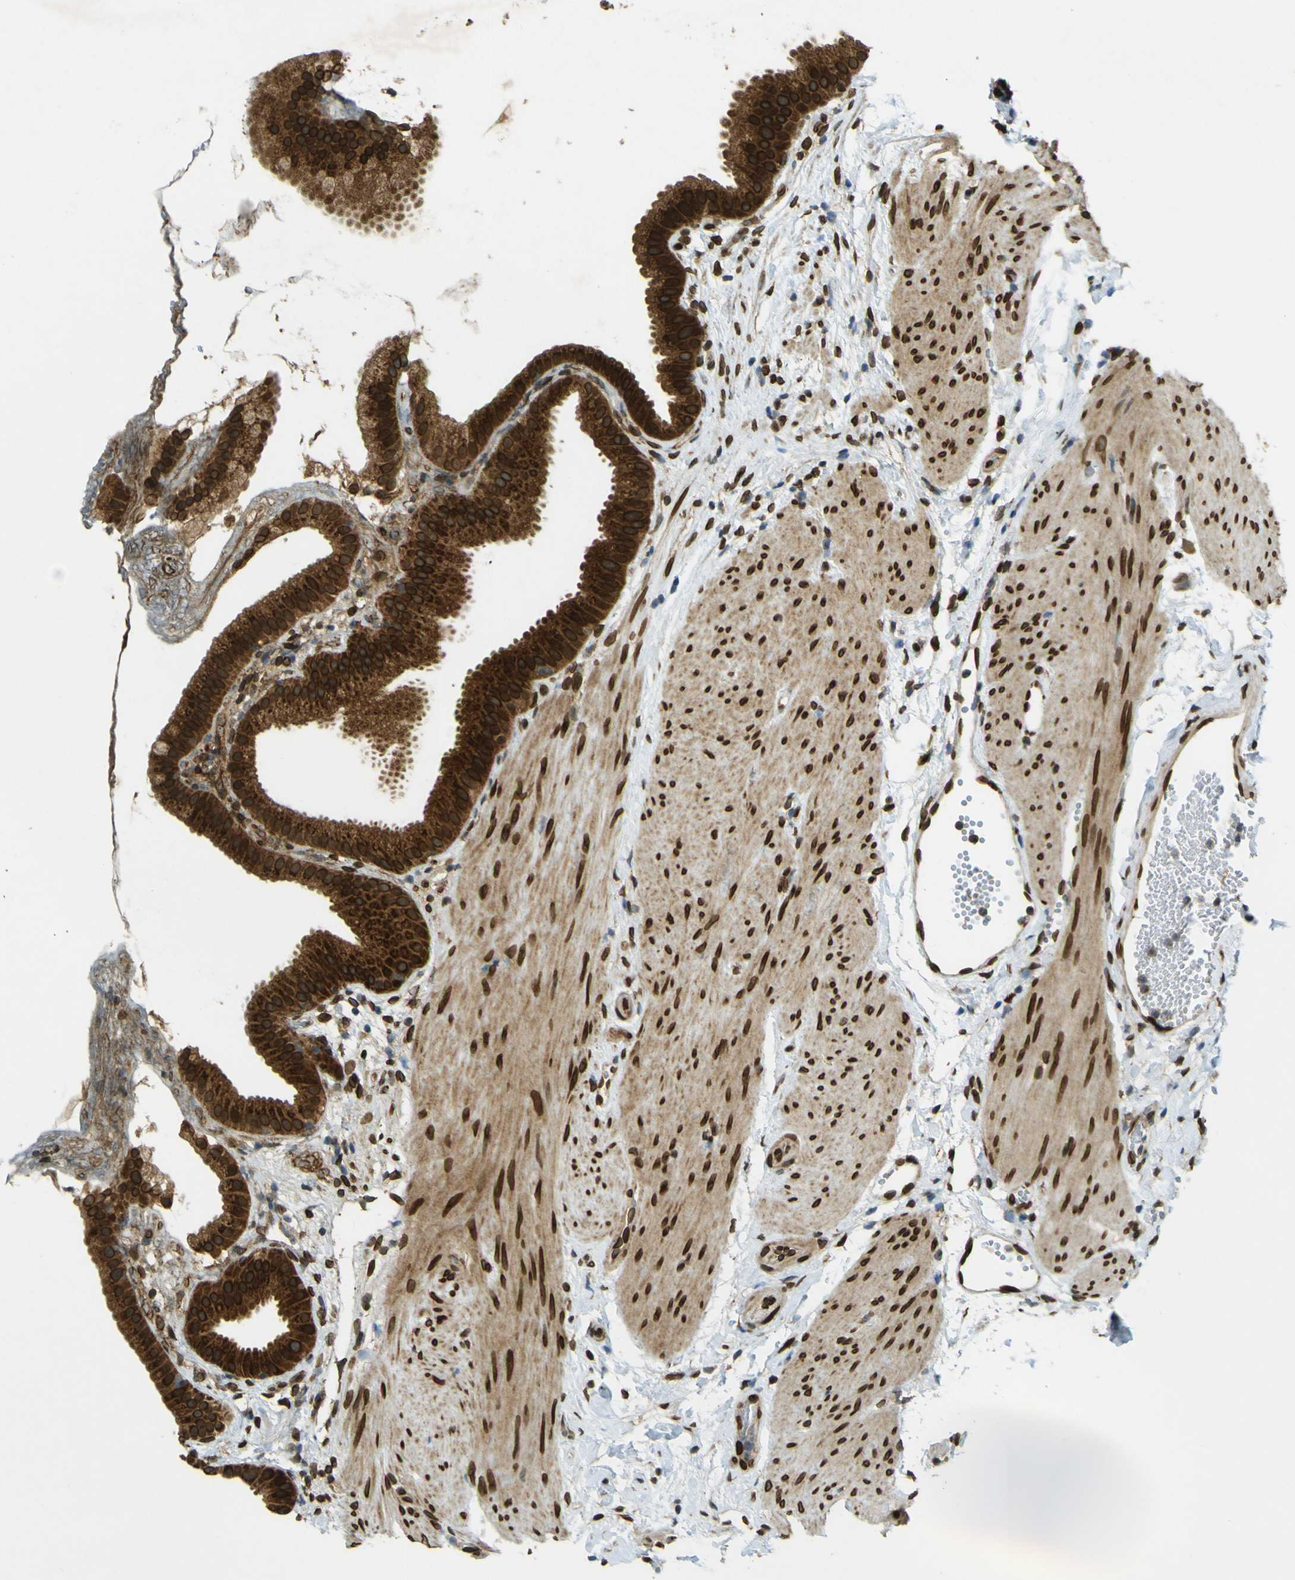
{"staining": {"intensity": "strong", "quantity": ">75%", "location": "cytoplasmic/membranous,nuclear"}, "tissue": "gallbladder", "cell_type": "Glandular cells", "image_type": "normal", "snomed": [{"axis": "morphology", "description": "Normal tissue, NOS"}, {"axis": "topography", "description": "Gallbladder"}], "caption": "DAB (3,3'-diaminobenzidine) immunohistochemical staining of benign human gallbladder exhibits strong cytoplasmic/membranous,nuclear protein positivity in approximately >75% of glandular cells.", "gene": "GALNT1", "patient": {"sex": "female", "age": 64}}